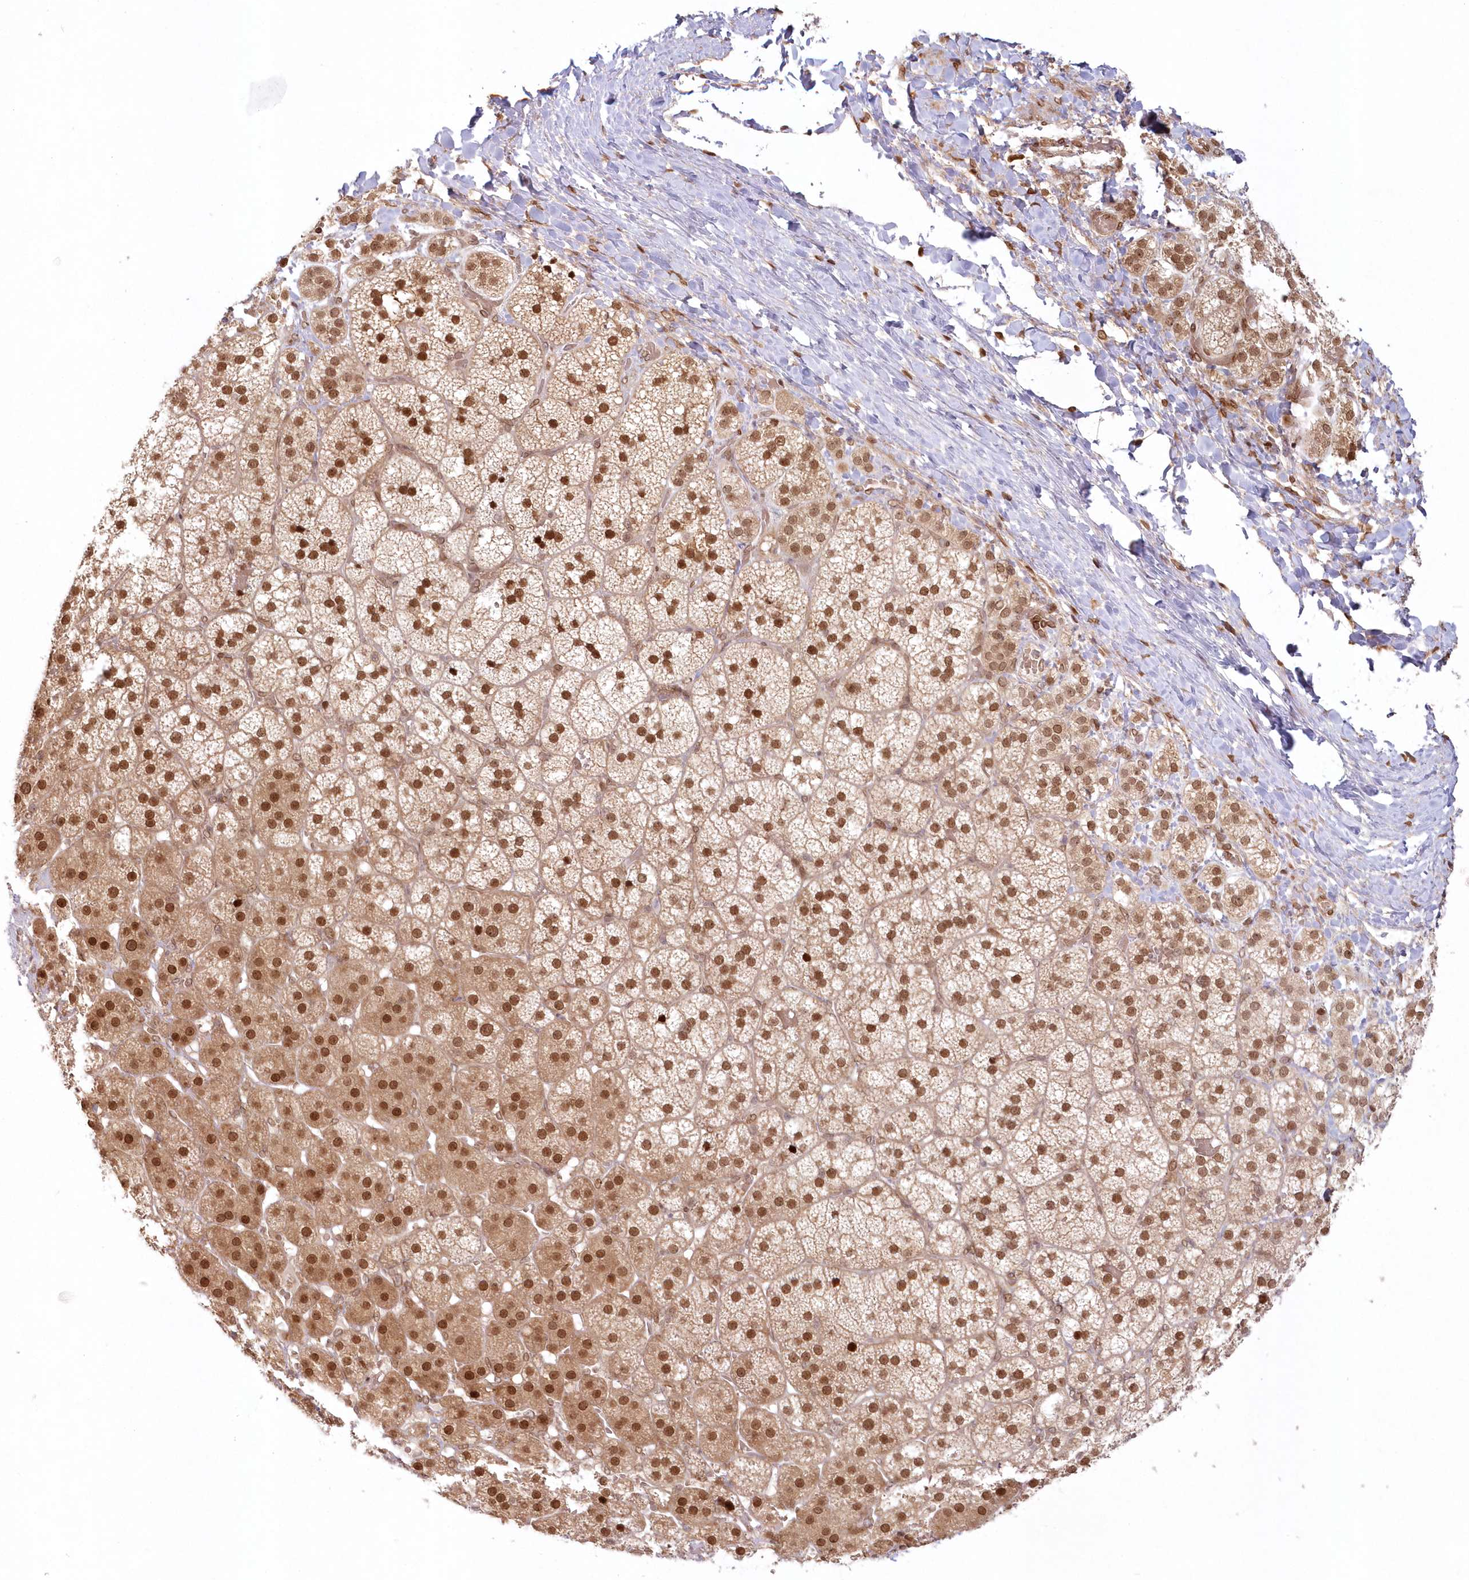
{"staining": {"intensity": "strong", "quantity": ">75%", "location": "cytoplasmic/membranous,nuclear"}, "tissue": "adrenal gland", "cell_type": "Glandular cells", "image_type": "normal", "snomed": [{"axis": "morphology", "description": "Normal tissue, NOS"}, {"axis": "topography", "description": "Adrenal gland"}], "caption": "A high-resolution photomicrograph shows immunohistochemistry (IHC) staining of benign adrenal gland, which exhibits strong cytoplasmic/membranous,nuclear staining in approximately >75% of glandular cells. The staining was performed using DAB (3,3'-diaminobenzidine), with brown indicating positive protein expression. Nuclei are stained blue with hematoxylin.", "gene": "TOGARAM2", "patient": {"sex": "female", "age": 44}}